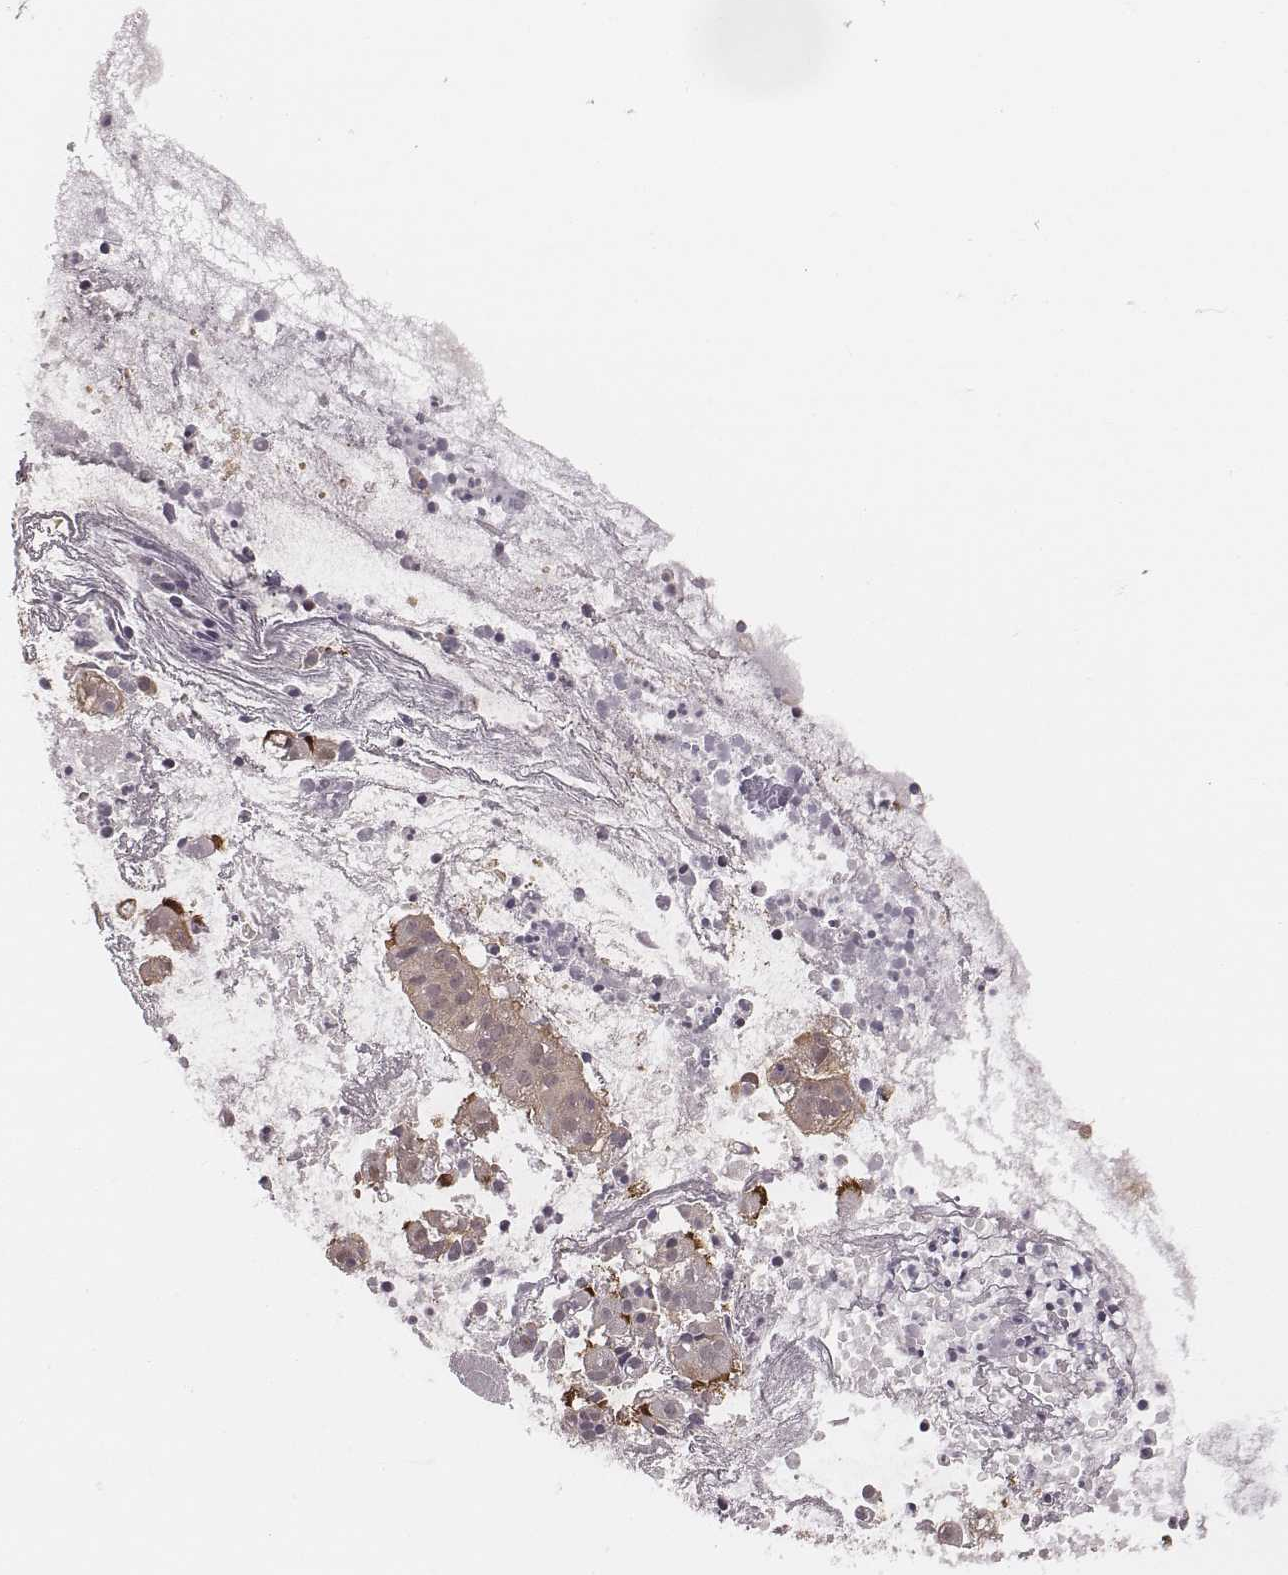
{"staining": {"intensity": "weak", "quantity": "25%-75%", "location": "cytoplasmic/membranous"}, "tissue": "nasopharynx", "cell_type": "Respiratory epithelial cells", "image_type": "normal", "snomed": [{"axis": "morphology", "description": "Normal tissue, NOS"}, {"axis": "topography", "description": "Nasopharynx"}], "caption": "Immunohistochemistry (IHC) staining of benign nasopharynx, which reveals low levels of weak cytoplasmic/membranous expression in approximately 25%-75% of respiratory epithelial cells indicating weak cytoplasmic/membranous protein expression. The staining was performed using DAB (brown) for protein detection and nuclei were counterstained in hematoxylin (blue).", "gene": "RPGRIP1", "patient": {"sex": "male", "age": 31}}